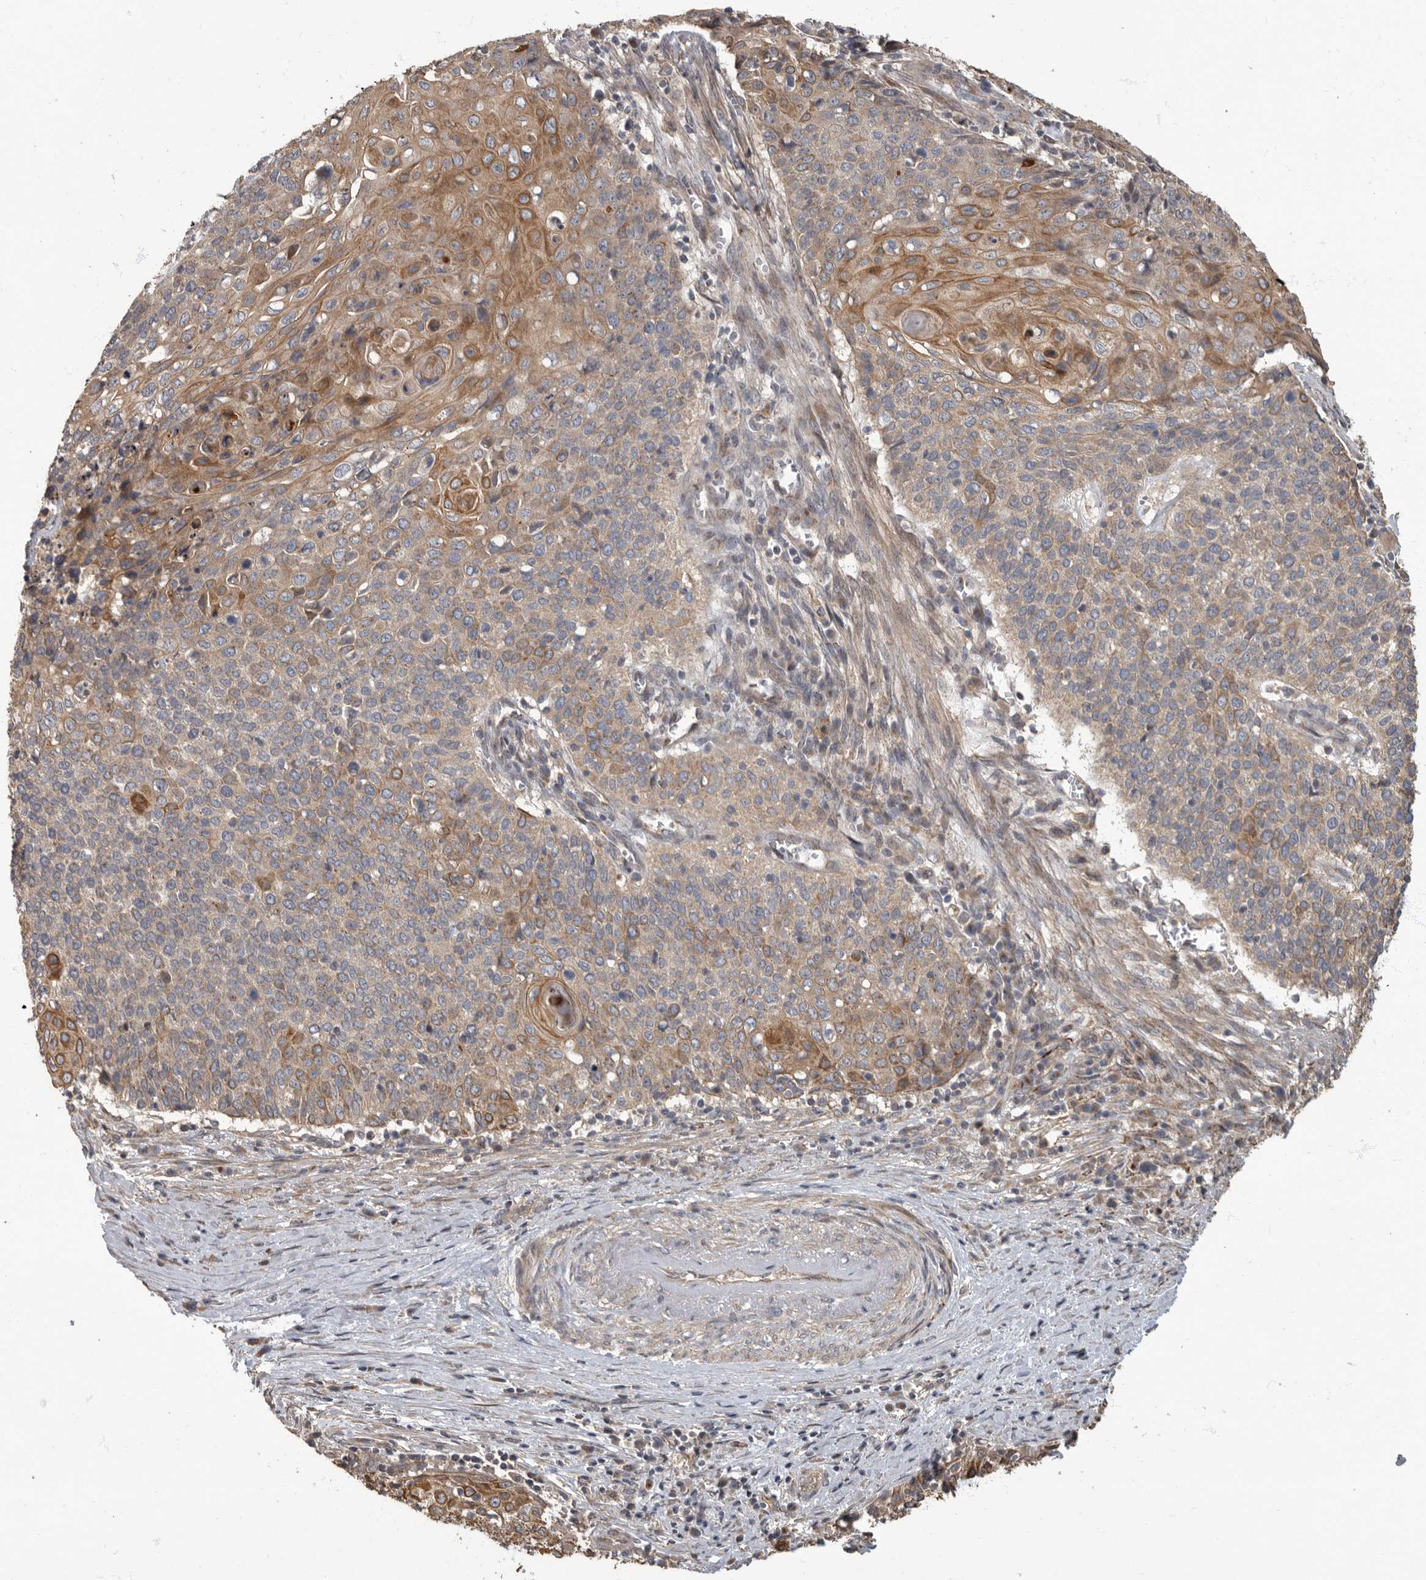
{"staining": {"intensity": "moderate", "quantity": "25%-75%", "location": "cytoplasmic/membranous"}, "tissue": "cervical cancer", "cell_type": "Tumor cells", "image_type": "cancer", "snomed": [{"axis": "morphology", "description": "Squamous cell carcinoma, NOS"}, {"axis": "topography", "description": "Cervix"}], "caption": "High-power microscopy captured an immunohistochemistry (IHC) micrograph of squamous cell carcinoma (cervical), revealing moderate cytoplasmic/membranous expression in about 25%-75% of tumor cells.", "gene": "IQCK", "patient": {"sex": "female", "age": 39}}